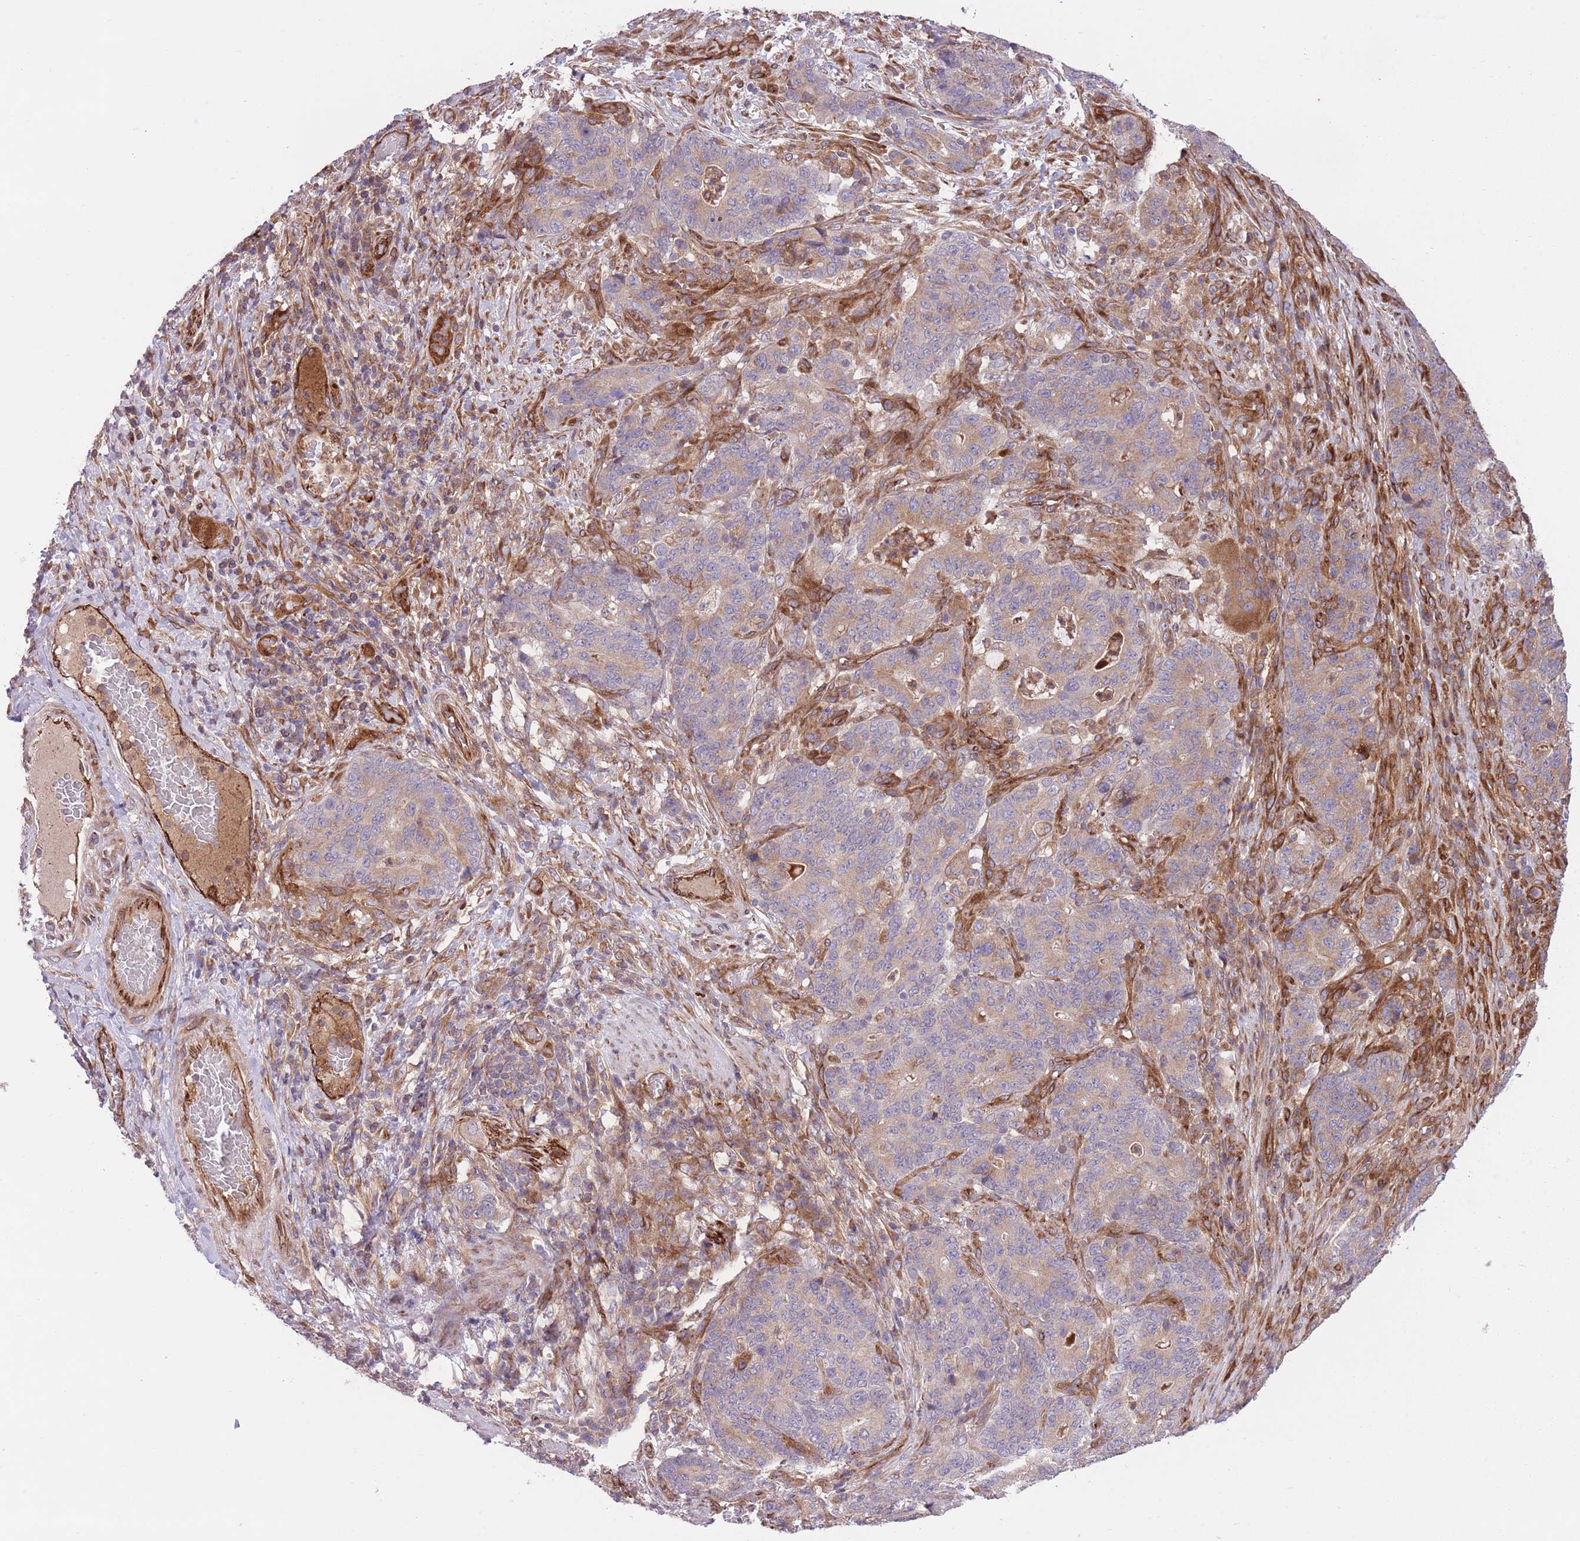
{"staining": {"intensity": "moderate", "quantity": "25%-75%", "location": "cytoplasmic/membranous"}, "tissue": "stomach cancer", "cell_type": "Tumor cells", "image_type": "cancer", "snomed": [{"axis": "morphology", "description": "Normal tissue, NOS"}, {"axis": "morphology", "description": "Adenocarcinoma, NOS"}, {"axis": "topography", "description": "Stomach"}], "caption": "The photomicrograph reveals a brown stain indicating the presence of a protein in the cytoplasmic/membranous of tumor cells in stomach cancer (adenocarcinoma). (brown staining indicates protein expression, while blue staining denotes nuclei).", "gene": "CISH", "patient": {"sex": "female", "age": 64}}